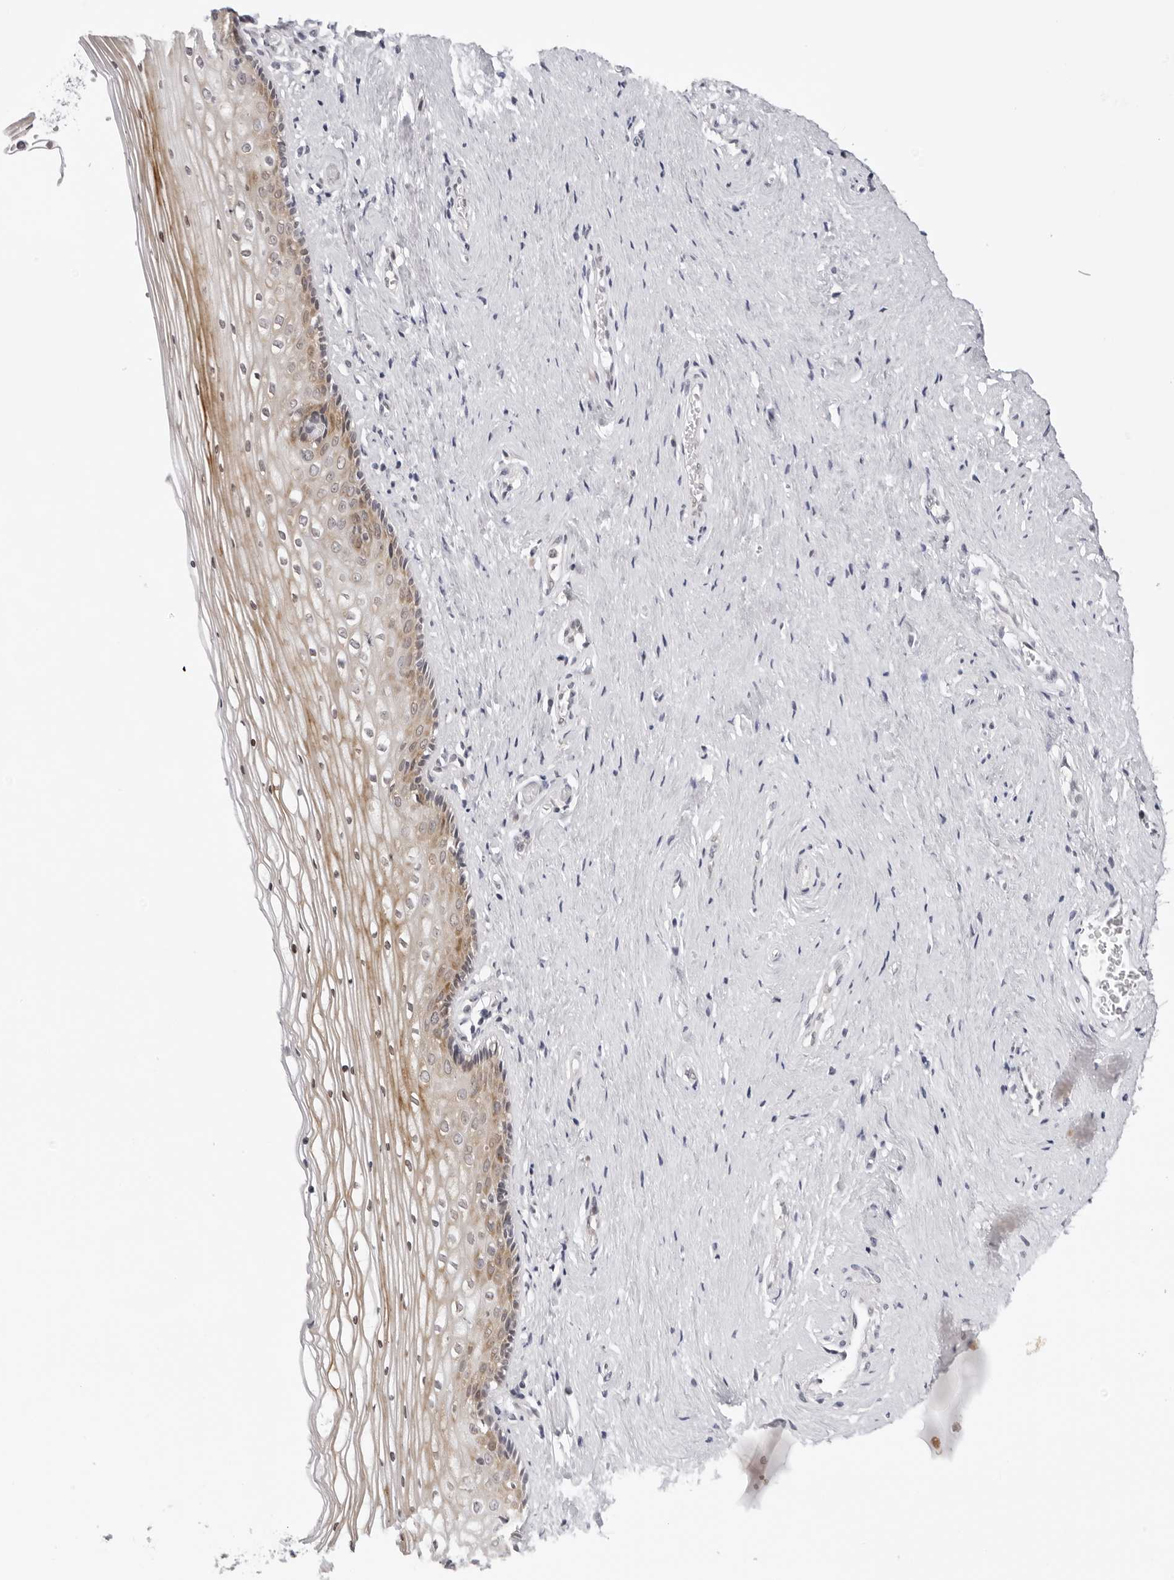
{"staining": {"intensity": "moderate", "quantity": "<25%", "location": "cytoplasmic/membranous"}, "tissue": "vagina", "cell_type": "Squamous epithelial cells", "image_type": "normal", "snomed": [{"axis": "morphology", "description": "Normal tissue, NOS"}, {"axis": "topography", "description": "Vagina"}], "caption": "A high-resolution micrograph shows IHC staining of benign vagina, which exhibits moderate cytoplasmic/membranous staining in approximately <25% of squamous epithelial cells. The protein is shown in brown color, while the nuclei are stained blue.", "gene": "PRUNE1", "patient": {"sex": "female", "age": 46}}